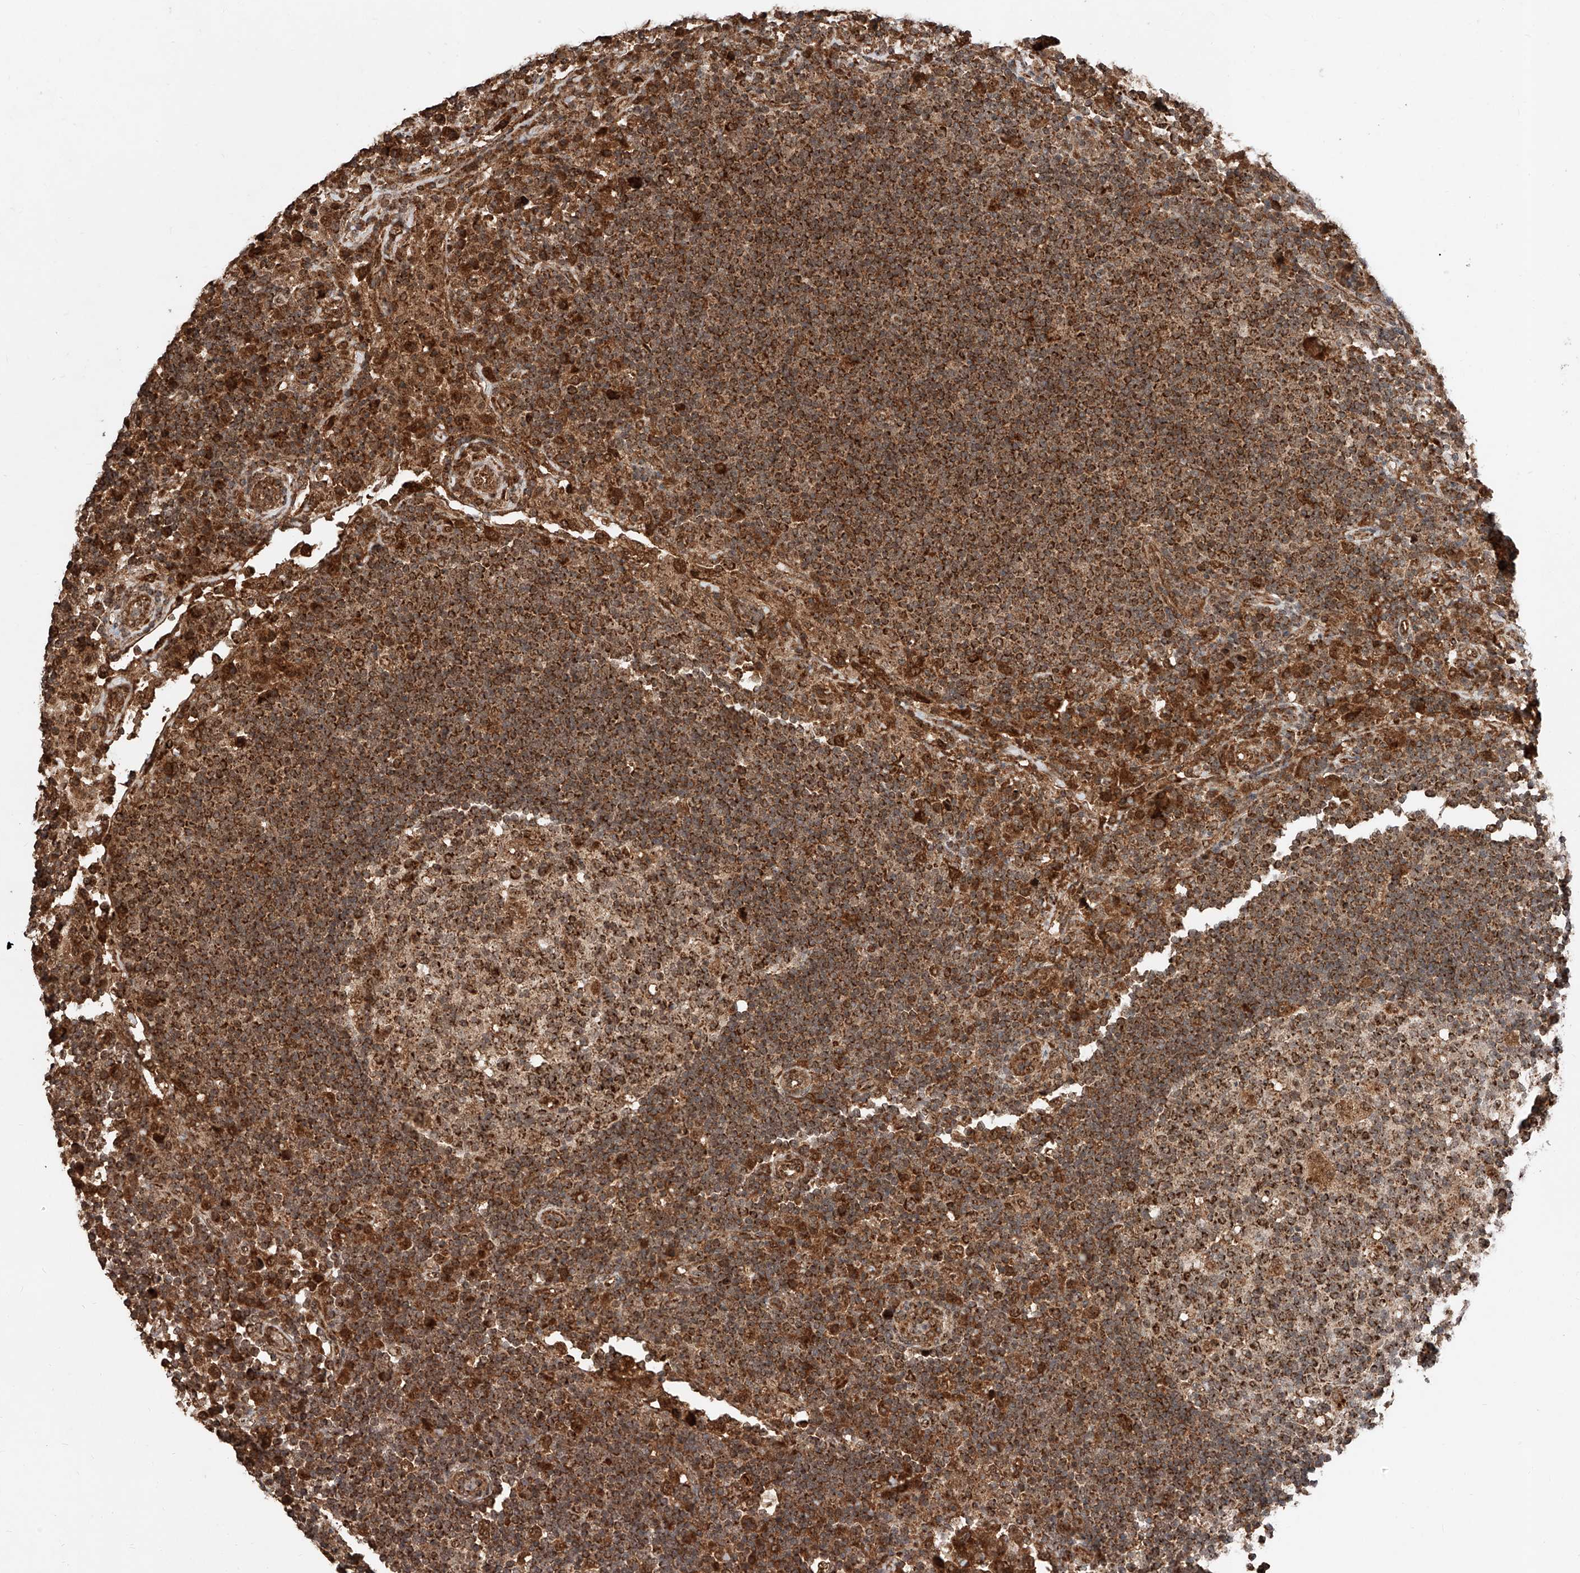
{"staining": {"intensity": "strong", "quantity": ">75%", "location": "cytoplasmic/membranous"}, "tissue": "lymph node", "cell_type": "Germinal center cells", "image_type": "normal", "snomed": [{"axis": "morphology", "description": "Normal tissue, NOS"}, {"axis": "topography", "description": "Lymph node"}], "caption": "Immunohistochemistry (IHC) image of unremarkable human lymph node stained for a protein (brown), which exhibits high levels of strong cytoplasmic/membranous positivity in about >75% of germinal center cells.", "gene": "ZSCAN29", "patient": {"sex": "female", "age": 53}}